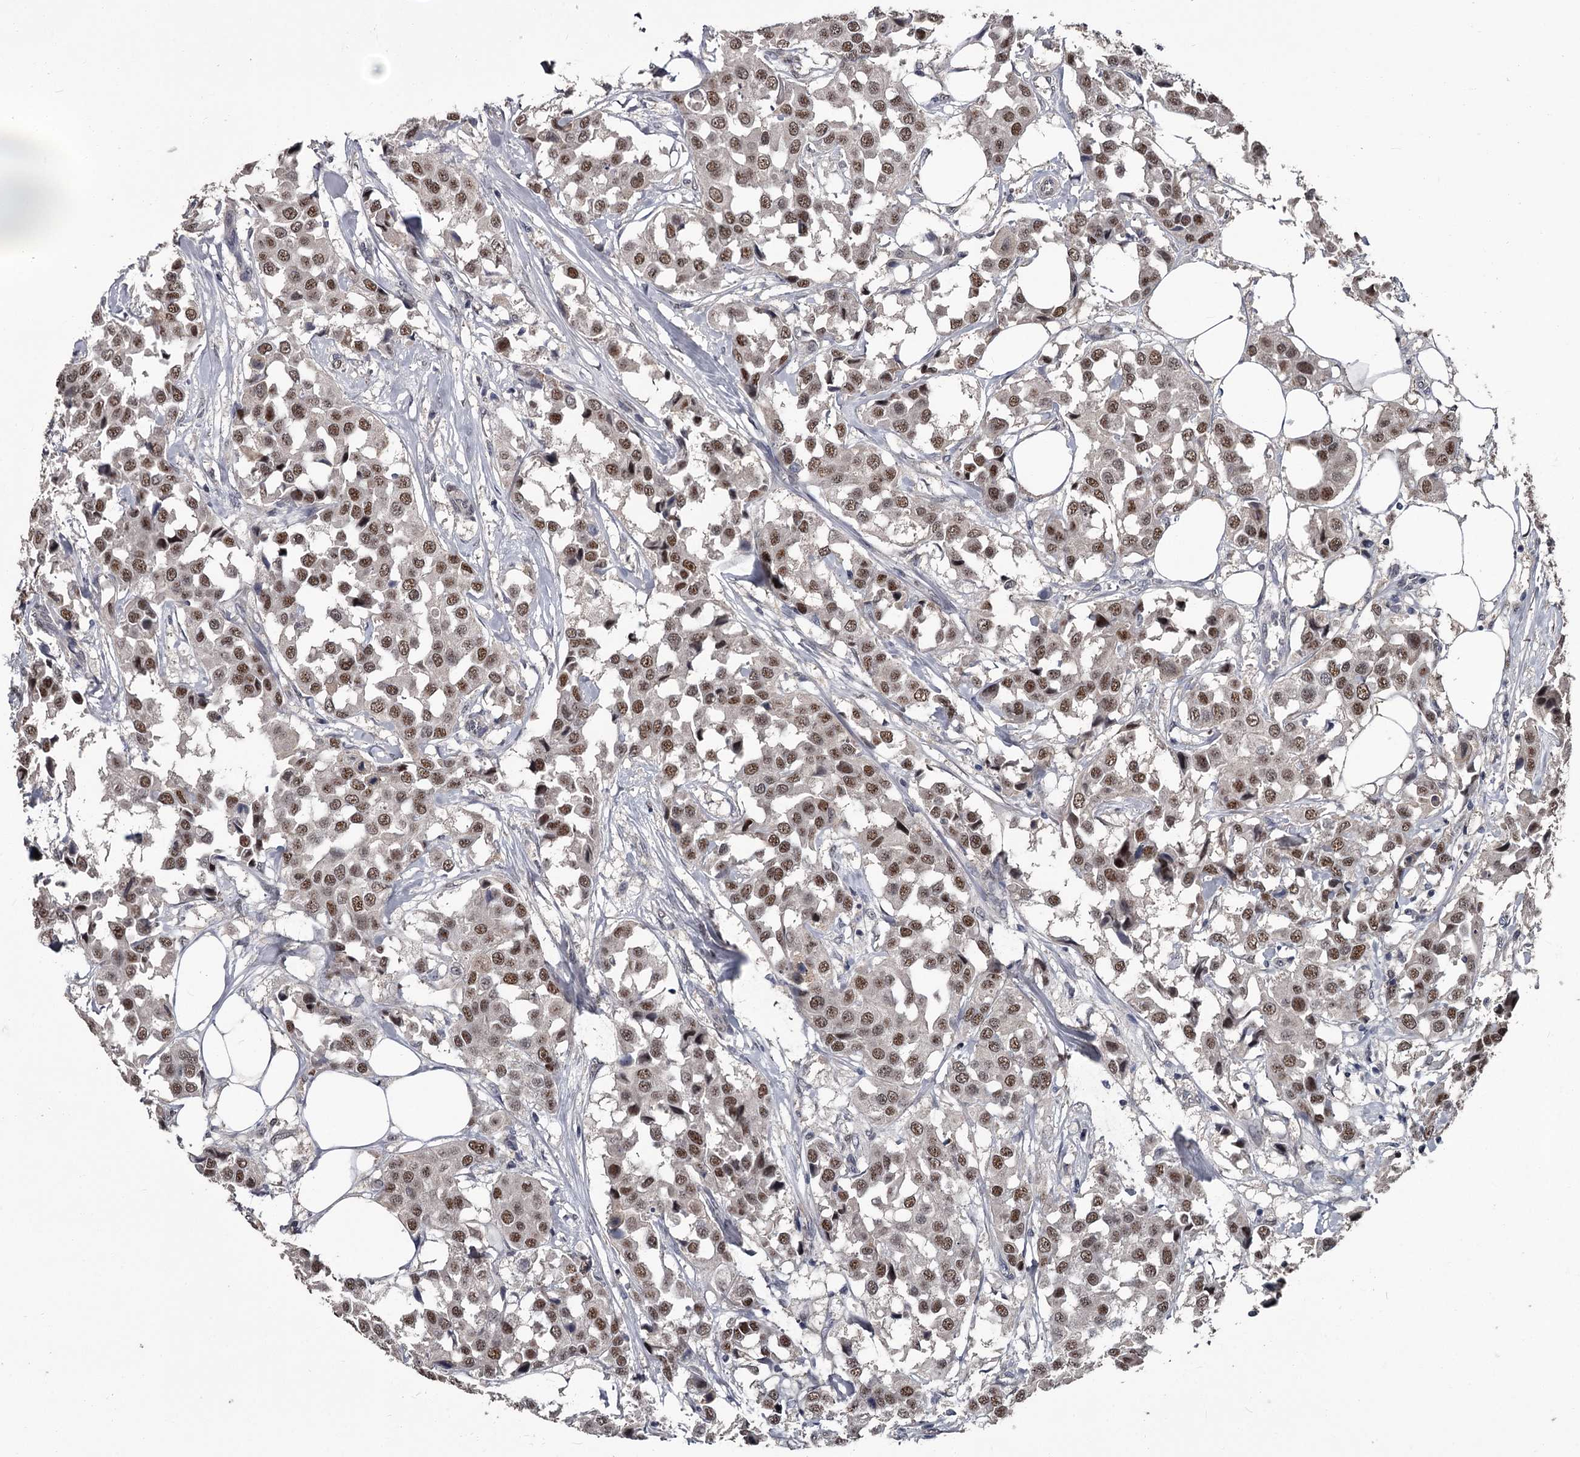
{"staining": {"intensity": "moderate", "quantity": ">75%", "location": "nuclear"}, "tissue": "breast cancer", "cell_type": "Tumor cells", "image_type": "cancer", "snomed": [{"axis": "morphology", "description": "Duct carcinoma"}, {"axis": "topography", "description": "Breast"}], "caption": "Immunohistochemistry photomicrograph of breast cancer (invasive ductal carcinoma) stained for a protein (brown), which exhibits medium levels of moderate nuclear expression in approximately >75% of tumor cells.", "gene": "PRPF40B", "patient": {"sex": "female", "age": 80}}